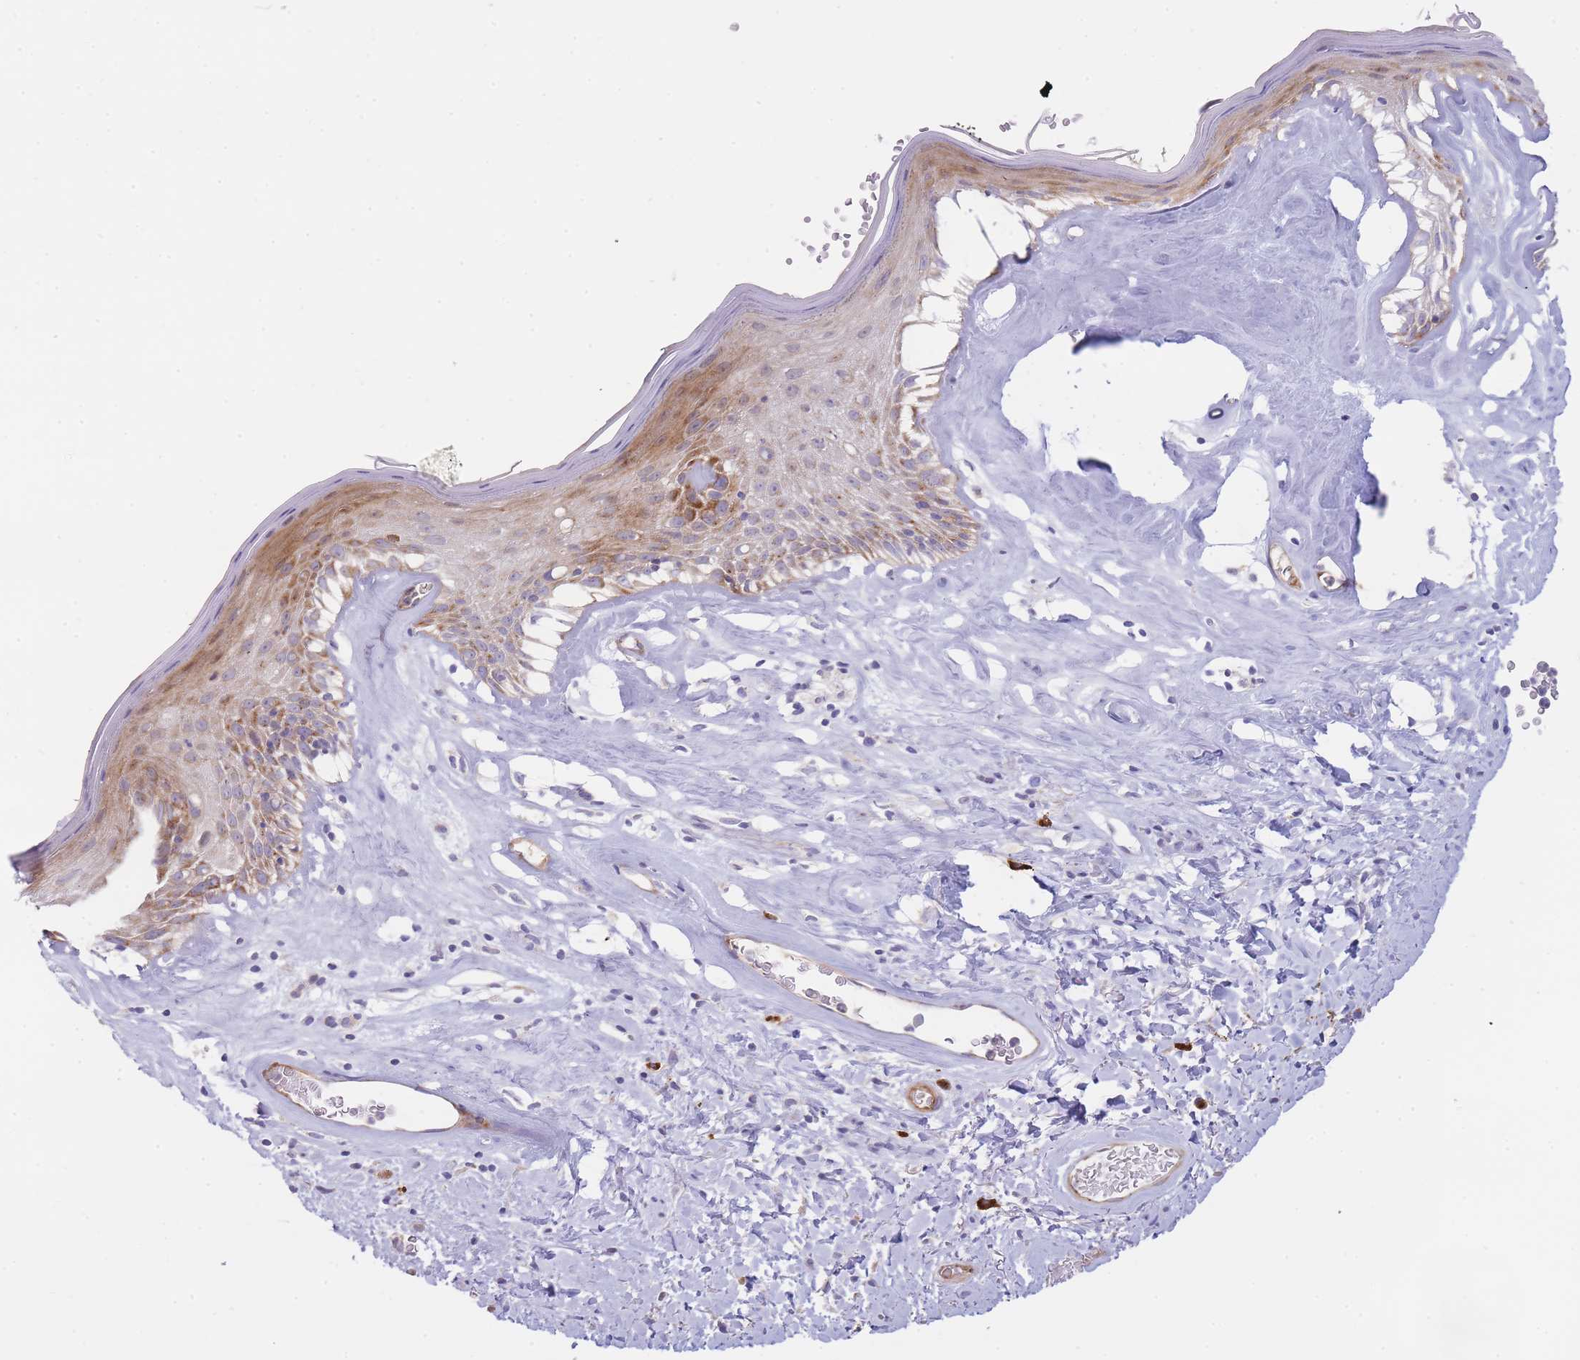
{"staining": {"intensity": "moderate", "quantity": ">75%", "location": "cytoplasmic/membranous"}, "tissue": "skin", "cell_type": "Epidermal cells", "image_type": "normal", "snomed": [{"axis": "morphology", "description": "Normal tissue, NOS"}, {"axis": "morphology", "description": "Inflammation, NOS"}, {"axis": "topography", "description": "Vulva"}], "caption": "Skin stained with DAB (3,3'-diaminobenzidine) immunohistochemistry (IHC) reveals medium levels of moderate cytoplasmic/membranous staining in about >75% of epidermal cells.", "gene": "ATP5MC2", "patient": {"sex": "female", "age": 86}}